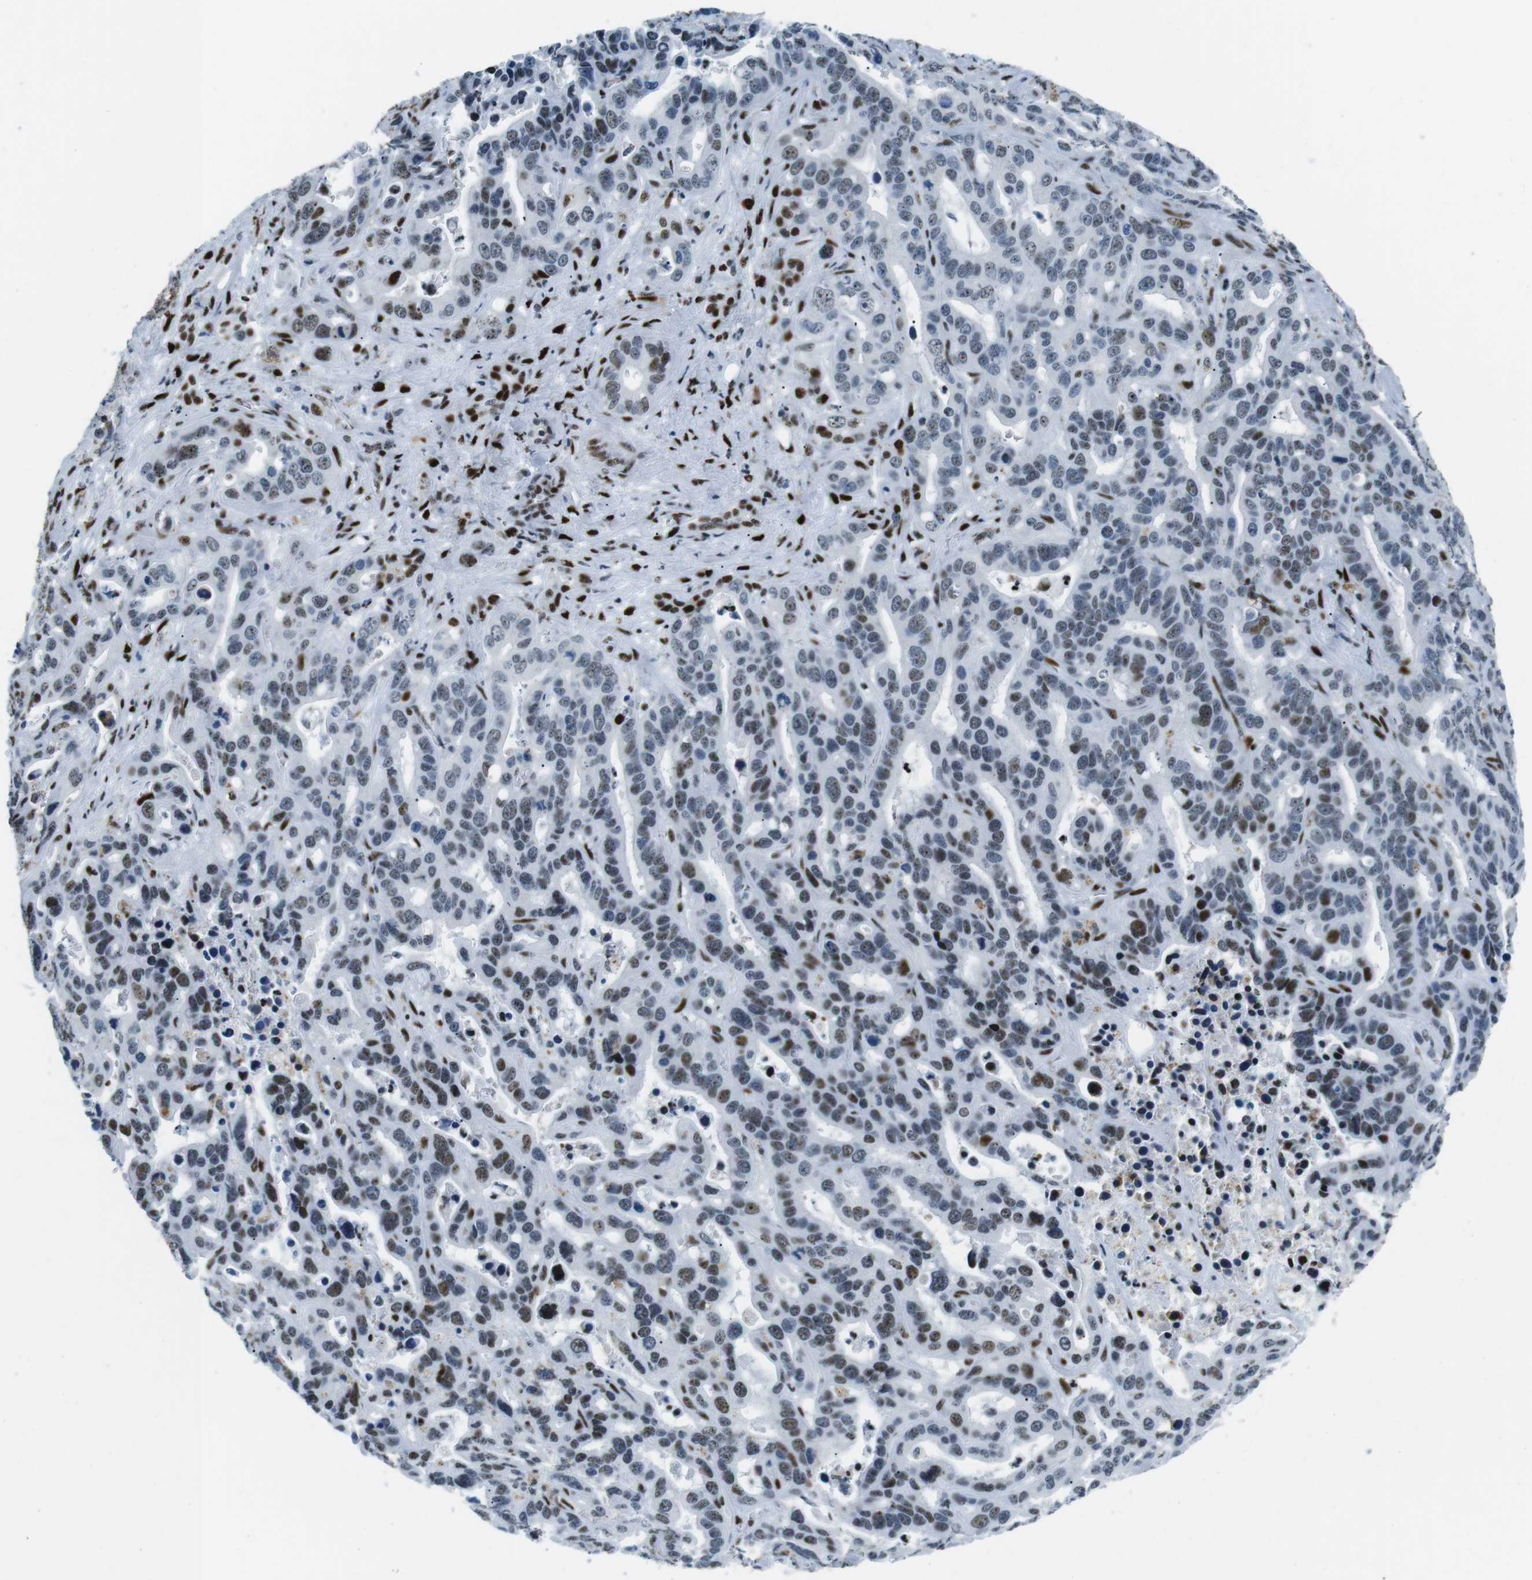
{"staining": {"intensity": "moderate", "quantity": "<25%", "location": "nuclear"}, "tissue": "liver cancer", "cell_type": "Tumor cells", "image_type": "cancer", "snomed": [{"axis": "morphology", "description": "Cholangiocarcinoma"}, {"axis": "topography", "description": "Liver"}], "caption": "Cholangiocarcinoma (liver) stained with immunohistochemistry (IHC) exhibits moderate nuclear expression in approximately <25% of tumor cells.", "gene": "PML", "patient": {"sex": "female", "age": 65}}